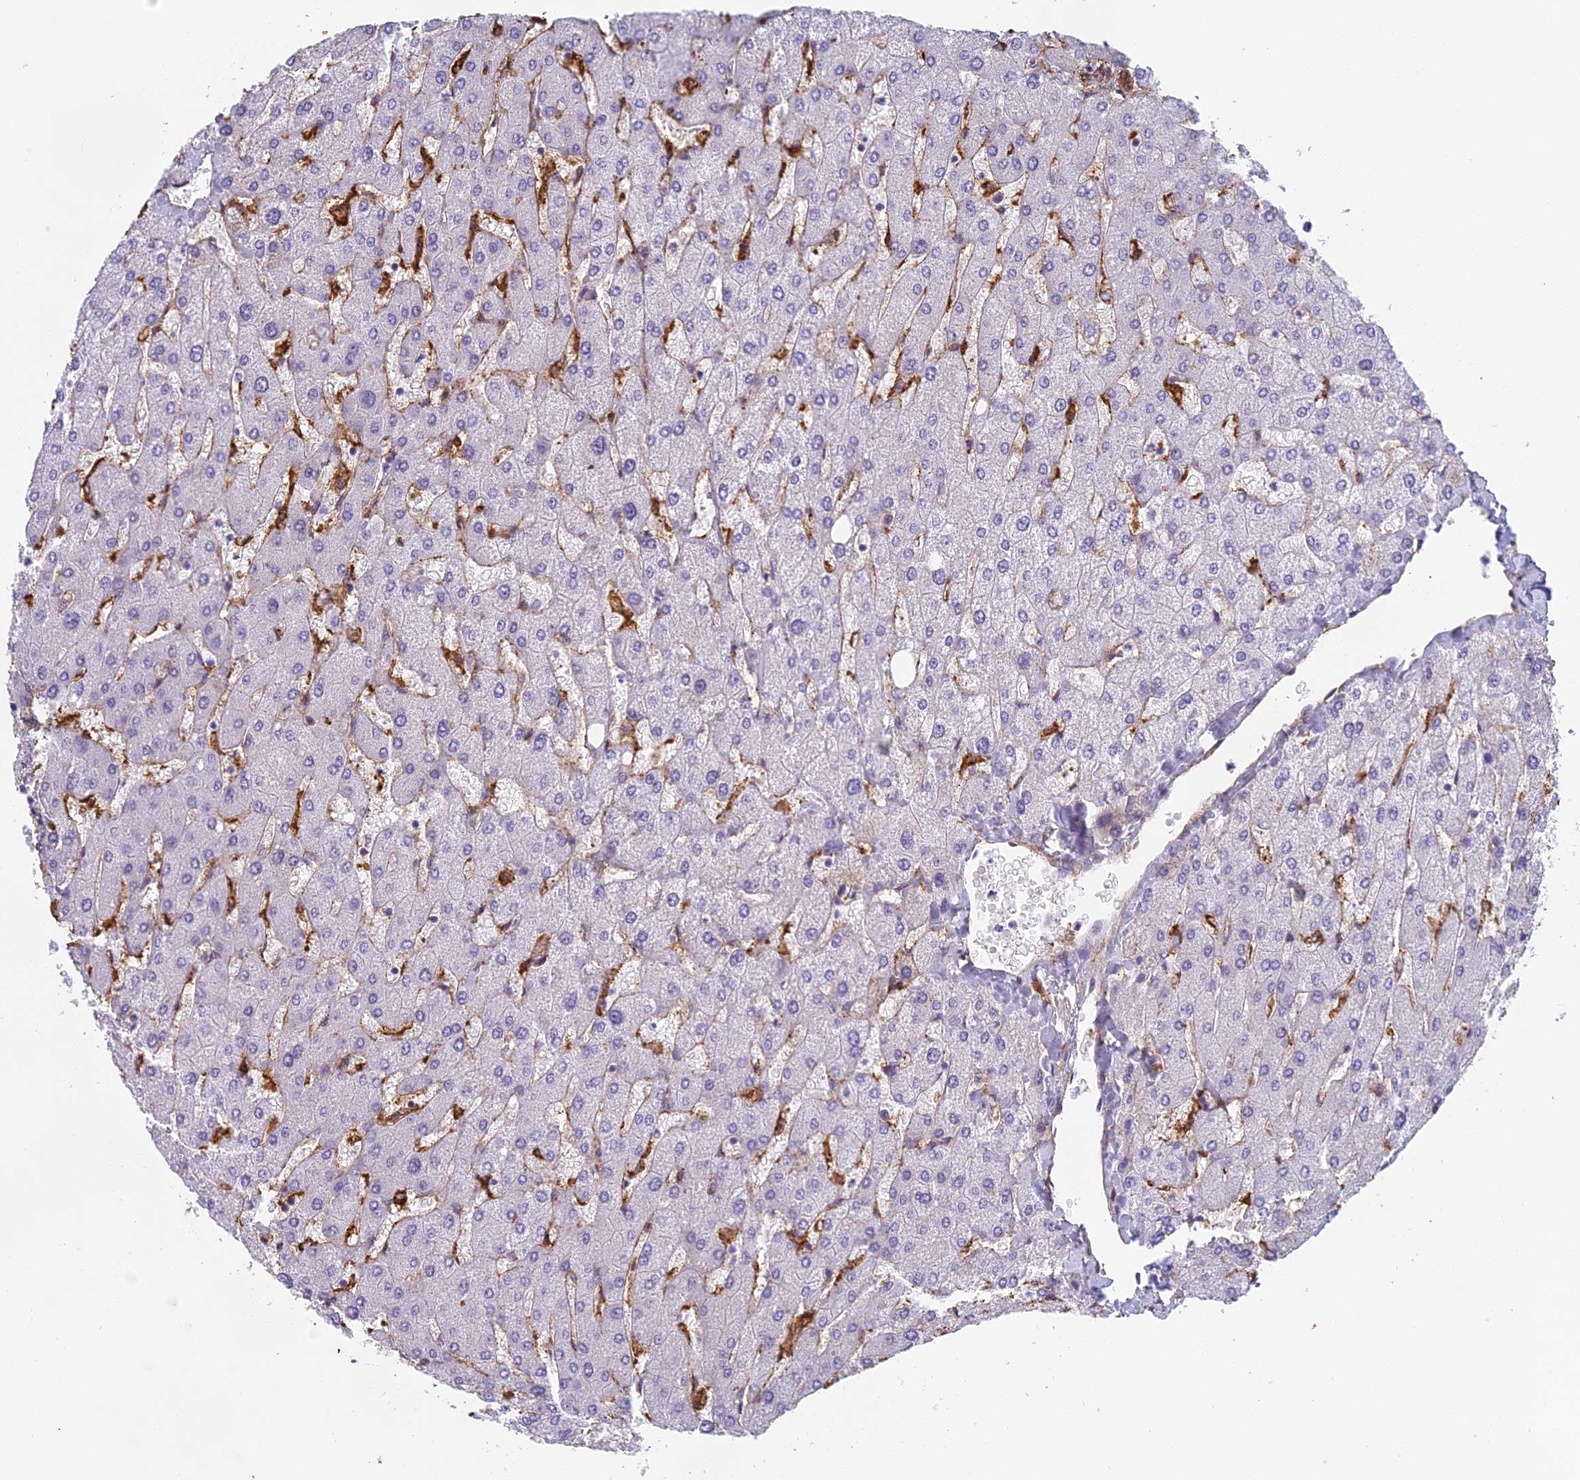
{"staining": {"intensity": "moderate", "quantity": ">75%", "location": "cytoplasmic/membranous"}, "tissue": "liver", "cell_type": "Cholangiocytes", "image_type": "normal", "snomed": [{"axis": "morphology", "description": "Normal tissue, NOS"}, {"axis": "topography", "description": "Liver"}], "caption": "Human liver stained for a protein (brown) shows moderate cytoplasmic/membranous positive staining in approximately >75% of cholangiocytes.", "gene": "TMEM255B", "patient": {"sex": "male", "age": 55}}